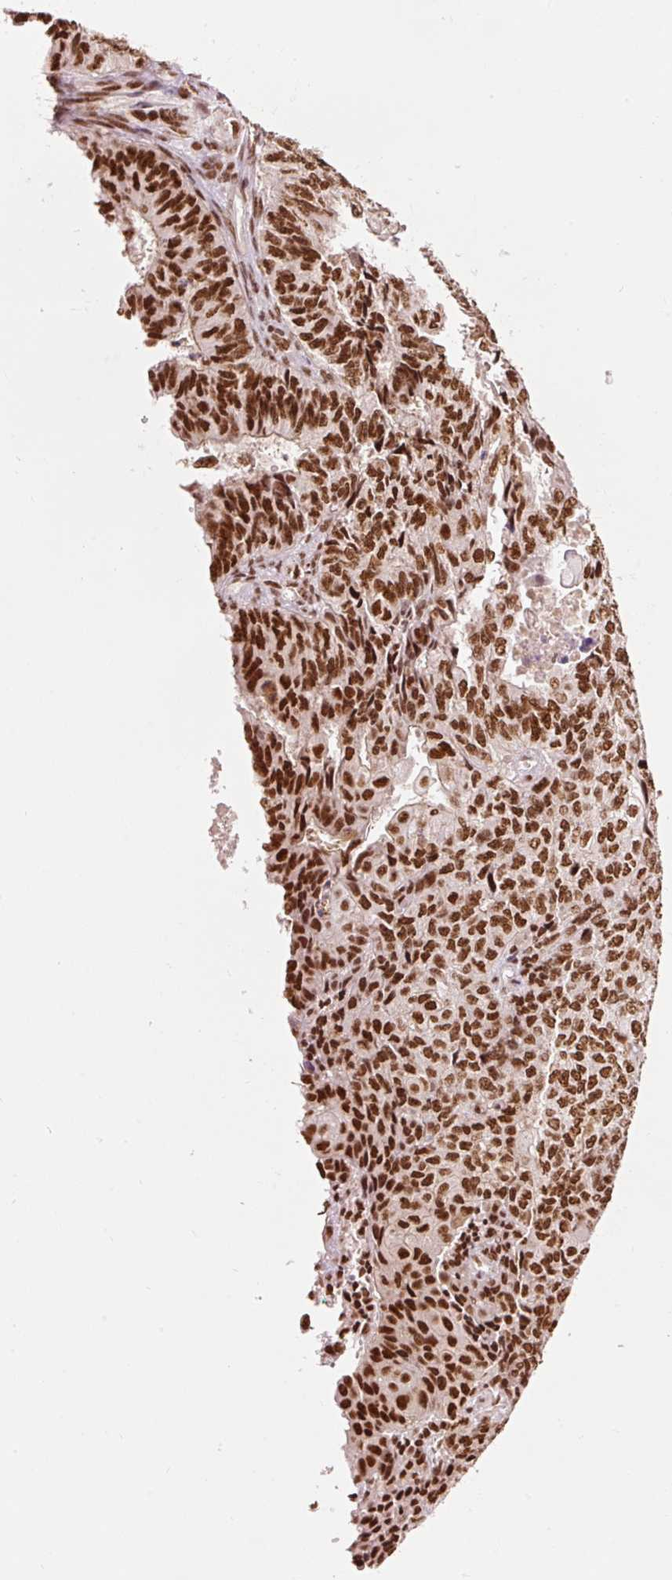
{"staining": {"intensity": "strong", "quantity": ">75%", "location": "nuclear"}, "tissue": "endometrial cancer", "cell_type": "Tumor cells", "image_type": "cancer", "snomed": [{"axis": "morphology", "description": "Adenocarcinoma, NOS"}, {"axis": "topography", "description": "Endometrium"}], "caption": "The image demonstrates a brown stain indicating the presence of a protein in the nuclear of tumor cells in endometrial cancer.", "gene": "ZBTB44", "patient": {"sex": "female", "age": 32}}